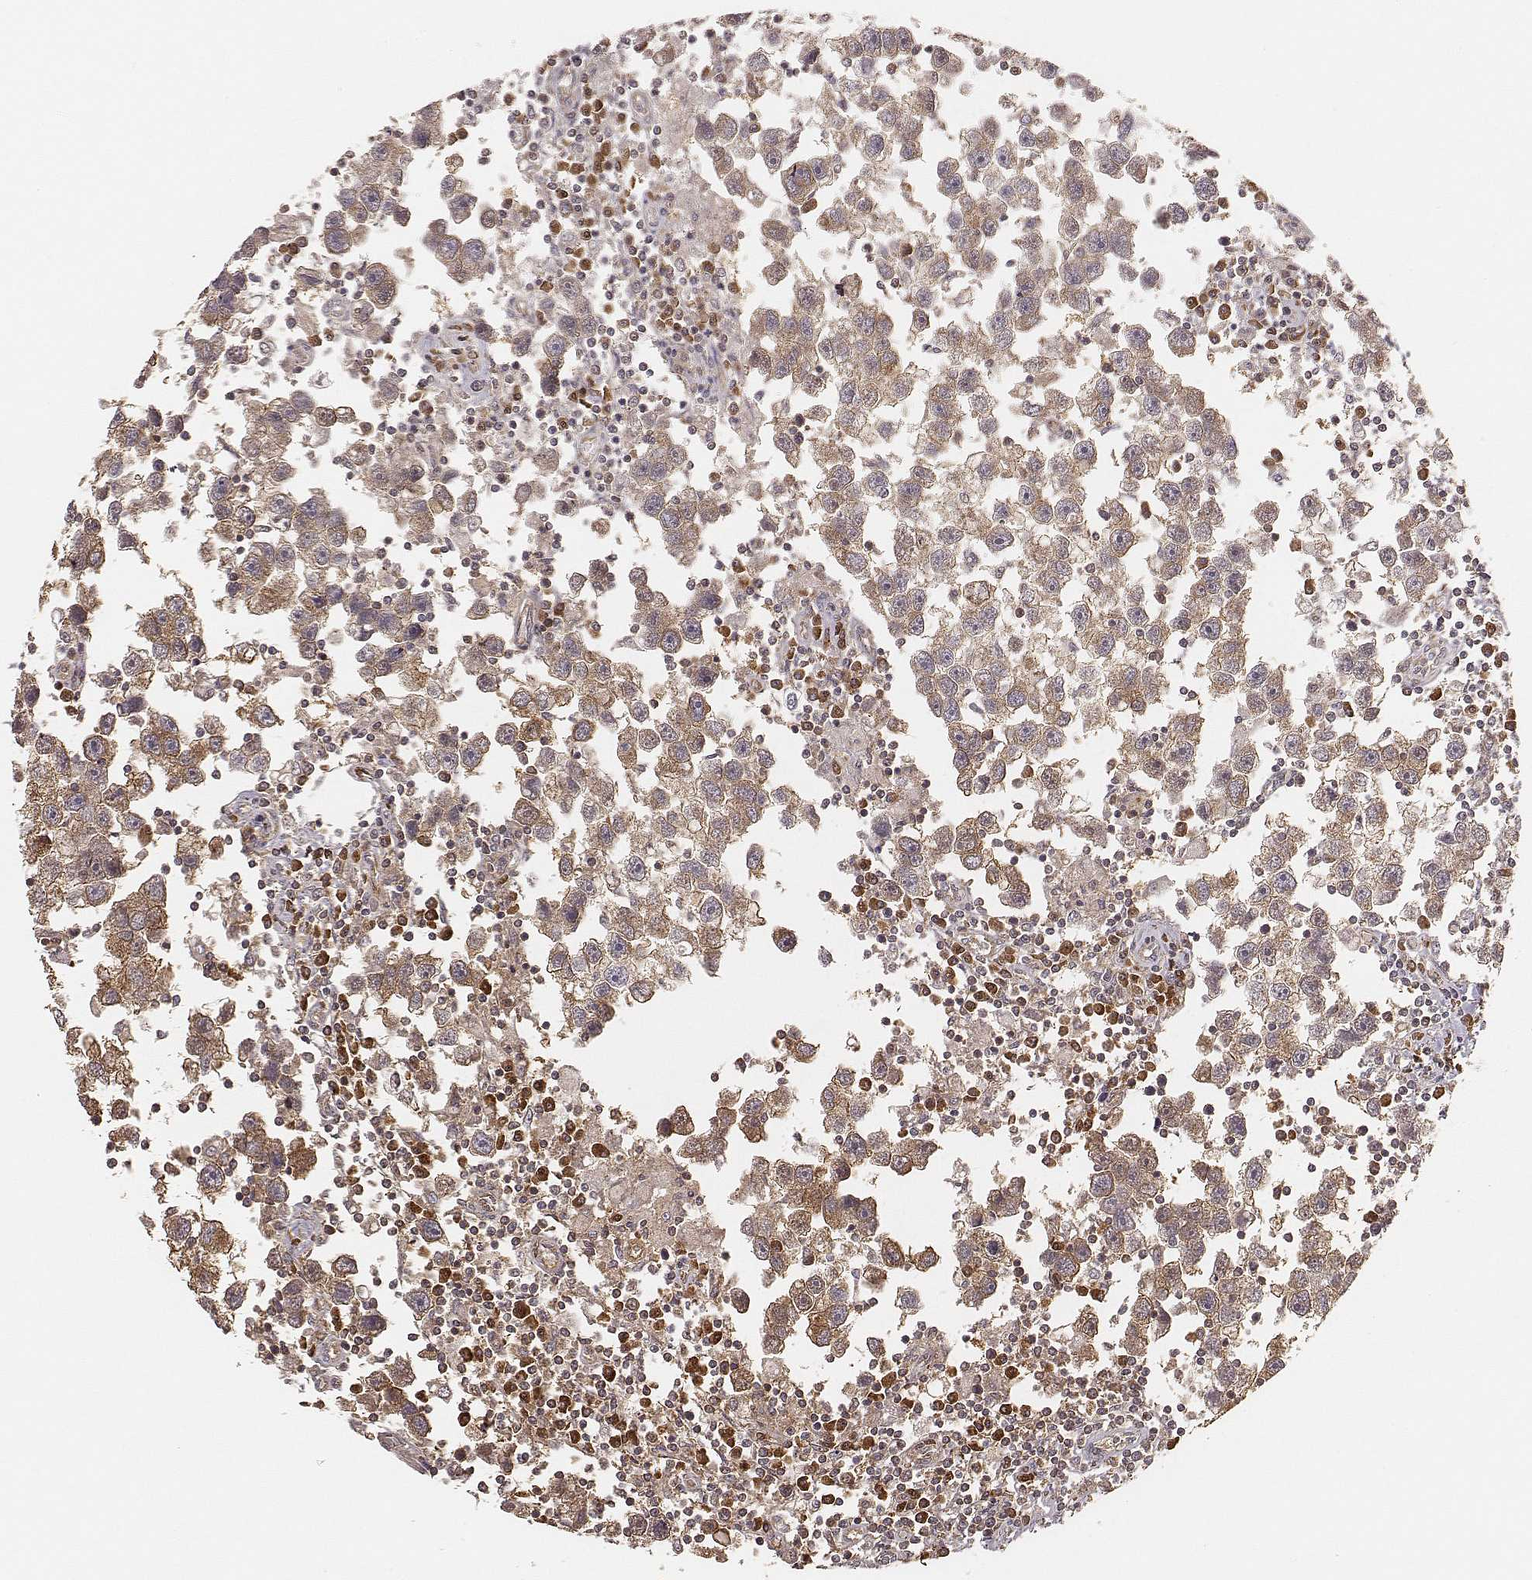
{"staining": {"intensity": "moderate", "quantity": ">75%", "location": "cytoplasmic/membranous"}, "tissue": "testis cancer", "cell_type": "Tumor cells", "image_type": "cancer", "snomed": [{"axis": "morphology", "description": "Seminoma, NOS"}, {"axis": "topography", "description": "Testis"}], "caption": "Human testis cancer (seminoma) stained with a protein marker shows moderate staining in tumor cells.", "gene": "CARS1", "patient": {"sex": "male", "age": 30}}